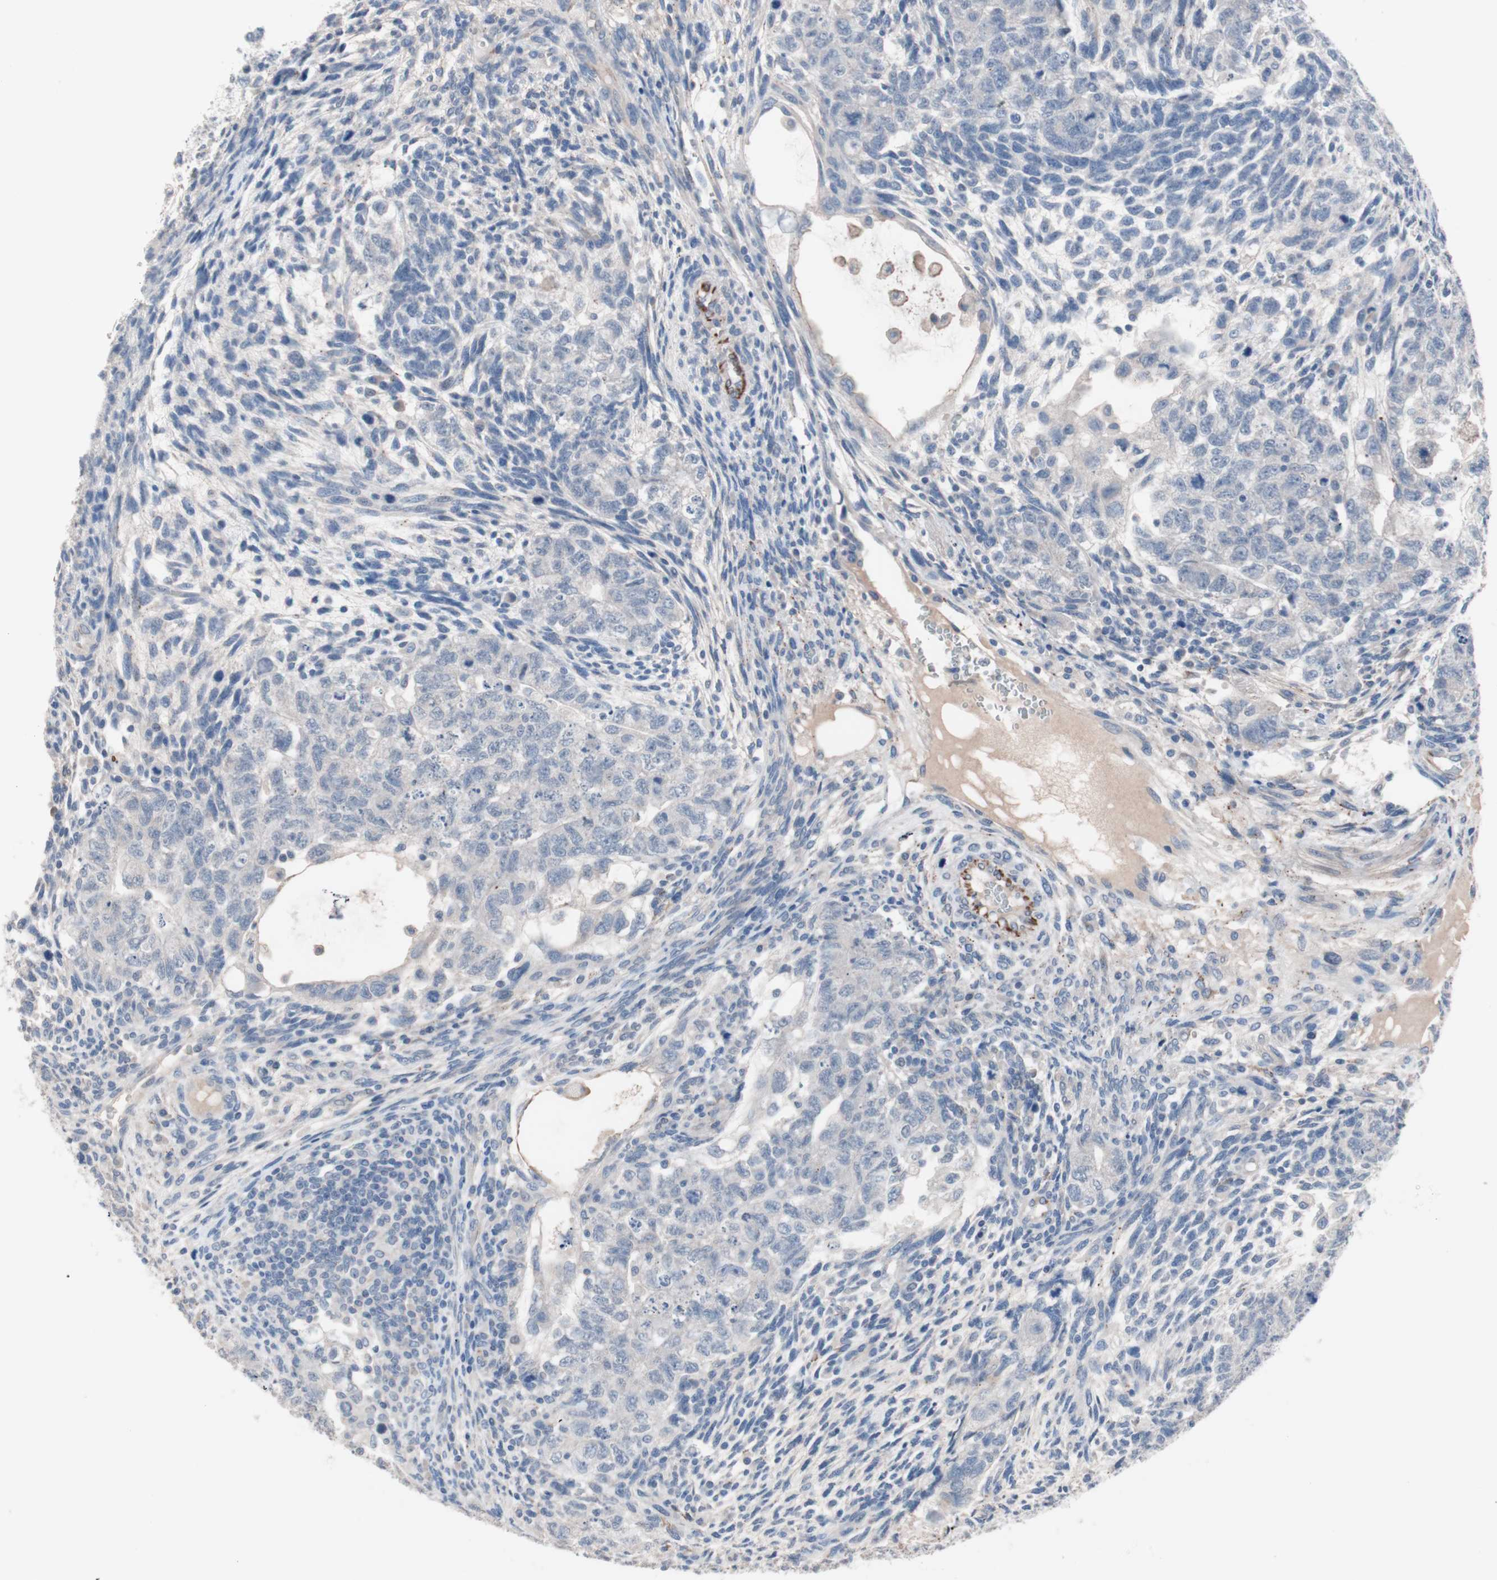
{"staining": {"intensity": "negative", "quantity": "none", "location": "none"}, "tissue": "testis cancer", "cell_type": "Tumor cells", "image_type": "cancer", "snomed": [{"axis": "morphology", "description": "Normal tissue, NOS"}, {"axis": "morphology", "description": "Carcinoma, Embryonal, NOS"}, {"axis": "topography", "description": "Testis"}], "caption": "The immunohistochemistry (IHC) image has no significant expression in tumor cells of embryonal carcinoma (testis) tissue. The staining is performed using DAB brown chromogen with nuclei counter-stained in using hematoxylin.", "gene": "ULBP1", "patient": {"sex": "male", "age": 36}}